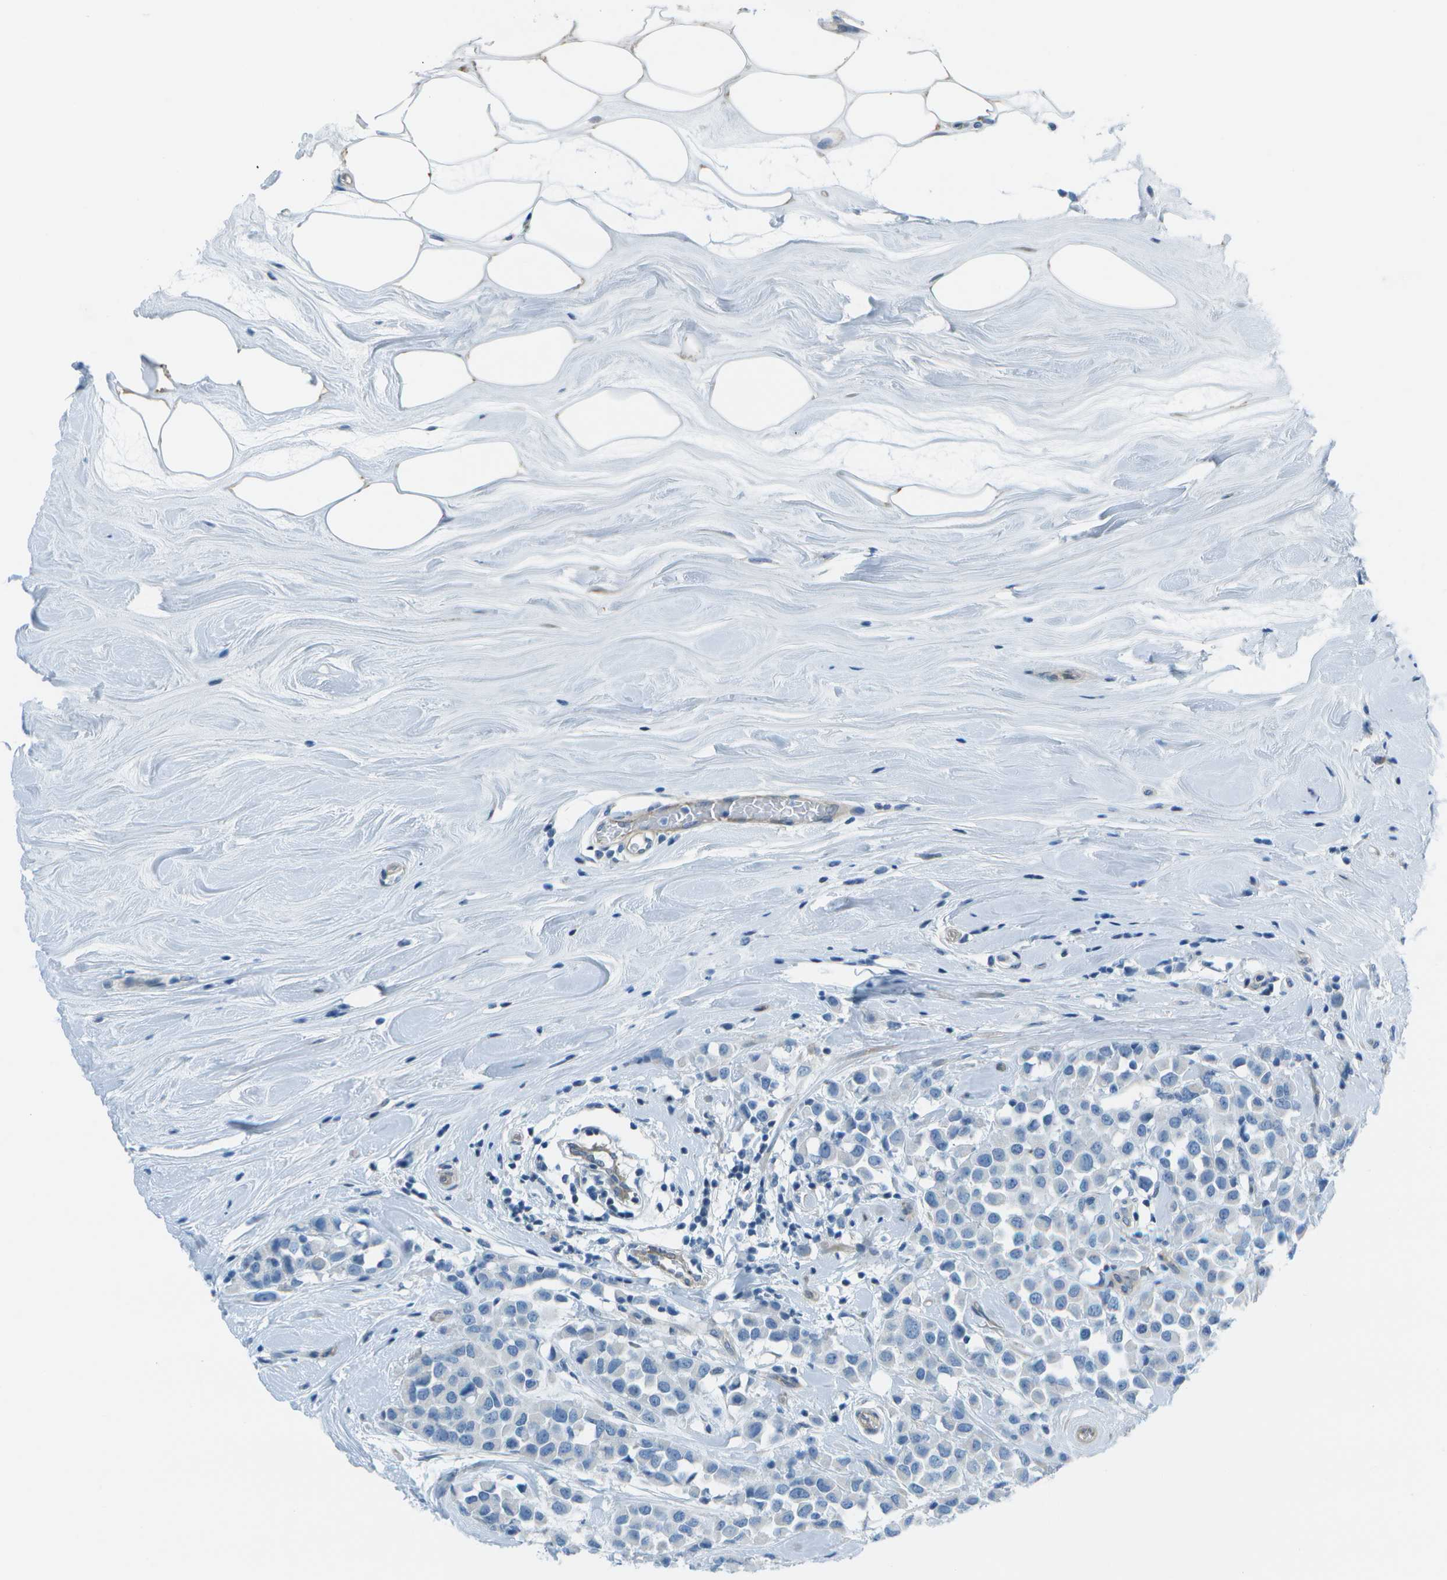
{"staining": {"intensity": "negative", "quantity": "none", "location": "none"}, "tissue": "breast cancer", "cell_type": "Tumor cells", "image_type": "cancer", "snomed": [{"axis": "morphology", "description": "Duct carcinoma"}, {"axis": "topography", "description": "Breast"}], "caption": "The image reveals no staining of tumor cells in breast infiltrating ductal carcinoma.", "gene": "SORBS3", "patient": {"sex": "female", "age": 61}}